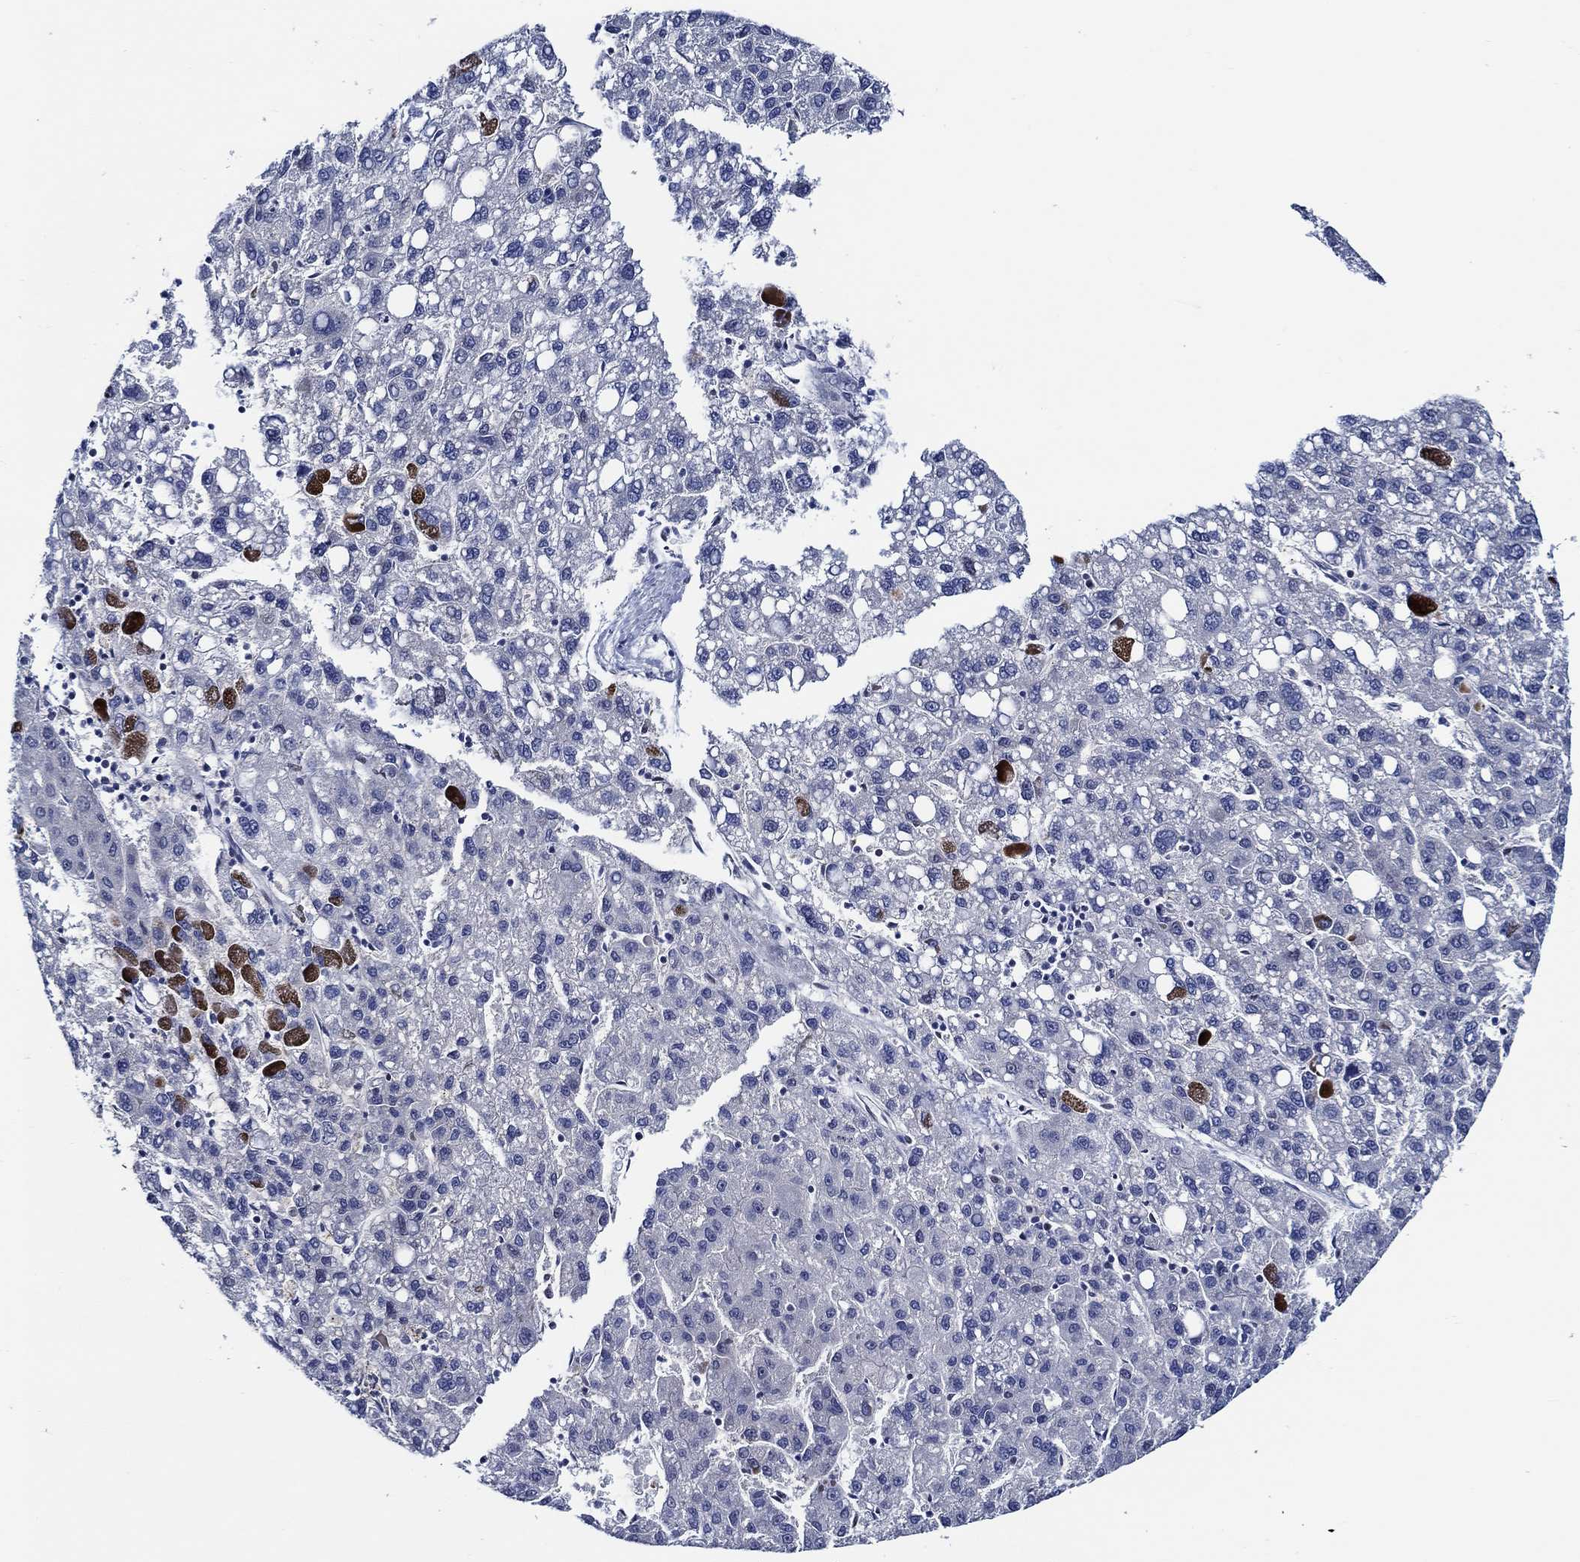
{"staining": {"intensity": "negative", "quantity": "none", "location": "none"}, "tissue": "liver cancer", "cell_type": "Tumor cells", "image_type": "cancer", "snomed": [{"axis": "morphology", "description": "Carcinoma, Hepatocellular, NOS"}, {"axis": "topography", "description": "Liver"}], "caption": "The immunohistochemistry (IHC) histopathology image has no significant staining in tumor cells of liver cancer tissue.", "gene": "C8orf48", "patient": {"sex": "female", "age": 82}}